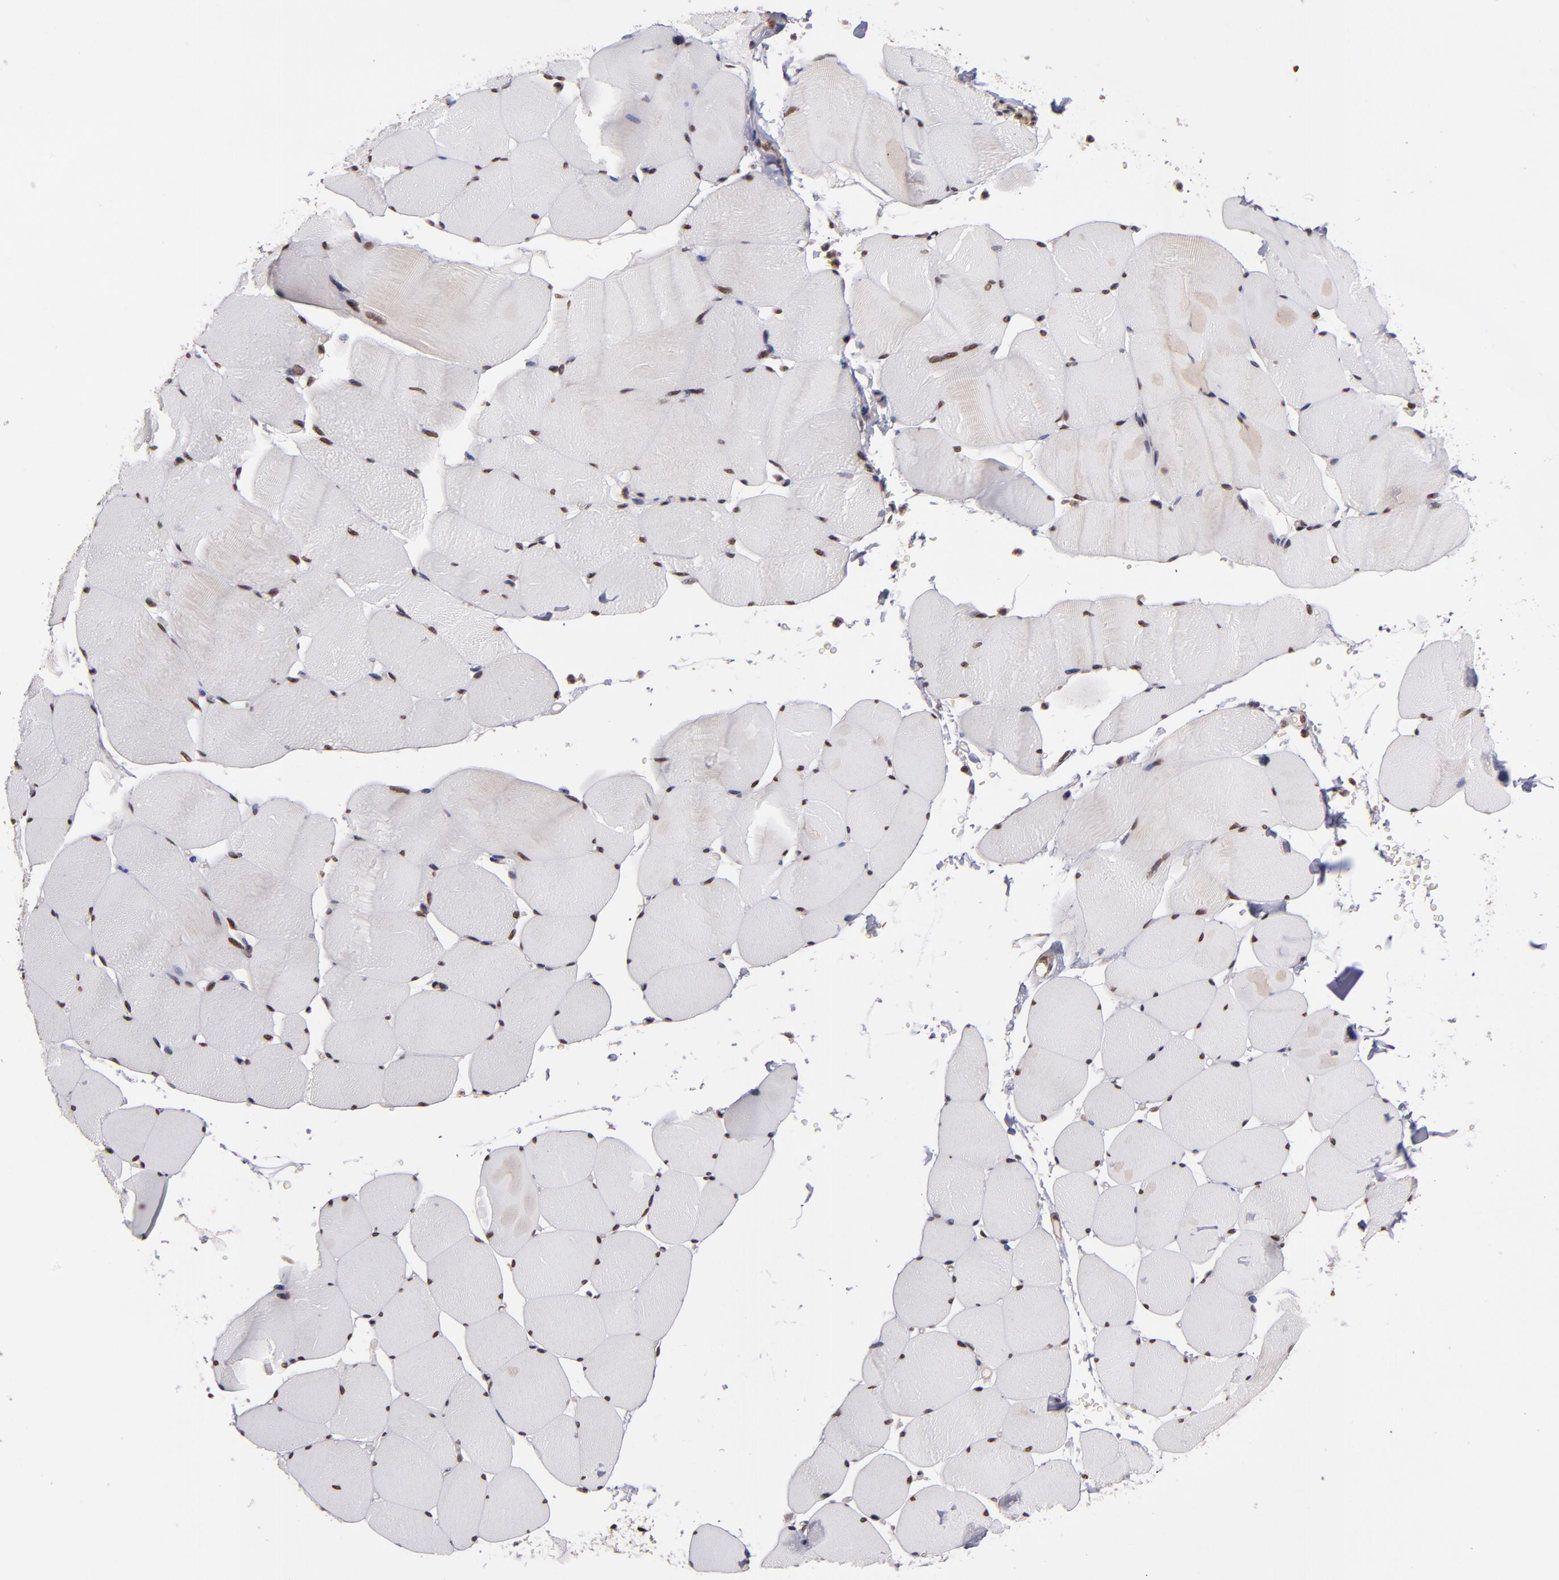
{"staining": {"intensity": "moderate", "quantity": ">75%", "location": "nuclear"}, "tissue": "skeletal muscle", "cell_type": "Myocytes", "image_type": "normal", "snomed": [{"axis": "morphology", "description": "Normal tissue, NOS"}, {"axis": "topography", "description": "Skeletal muscle"}], "caption": "An image of human skeletal muscle stained for a protein demonstrates moderate nuclear brown staining in myocytes. Nuclei are stained in blue.", "gene": "TERF2", "patient": {"sex": "male", "age": 62}}